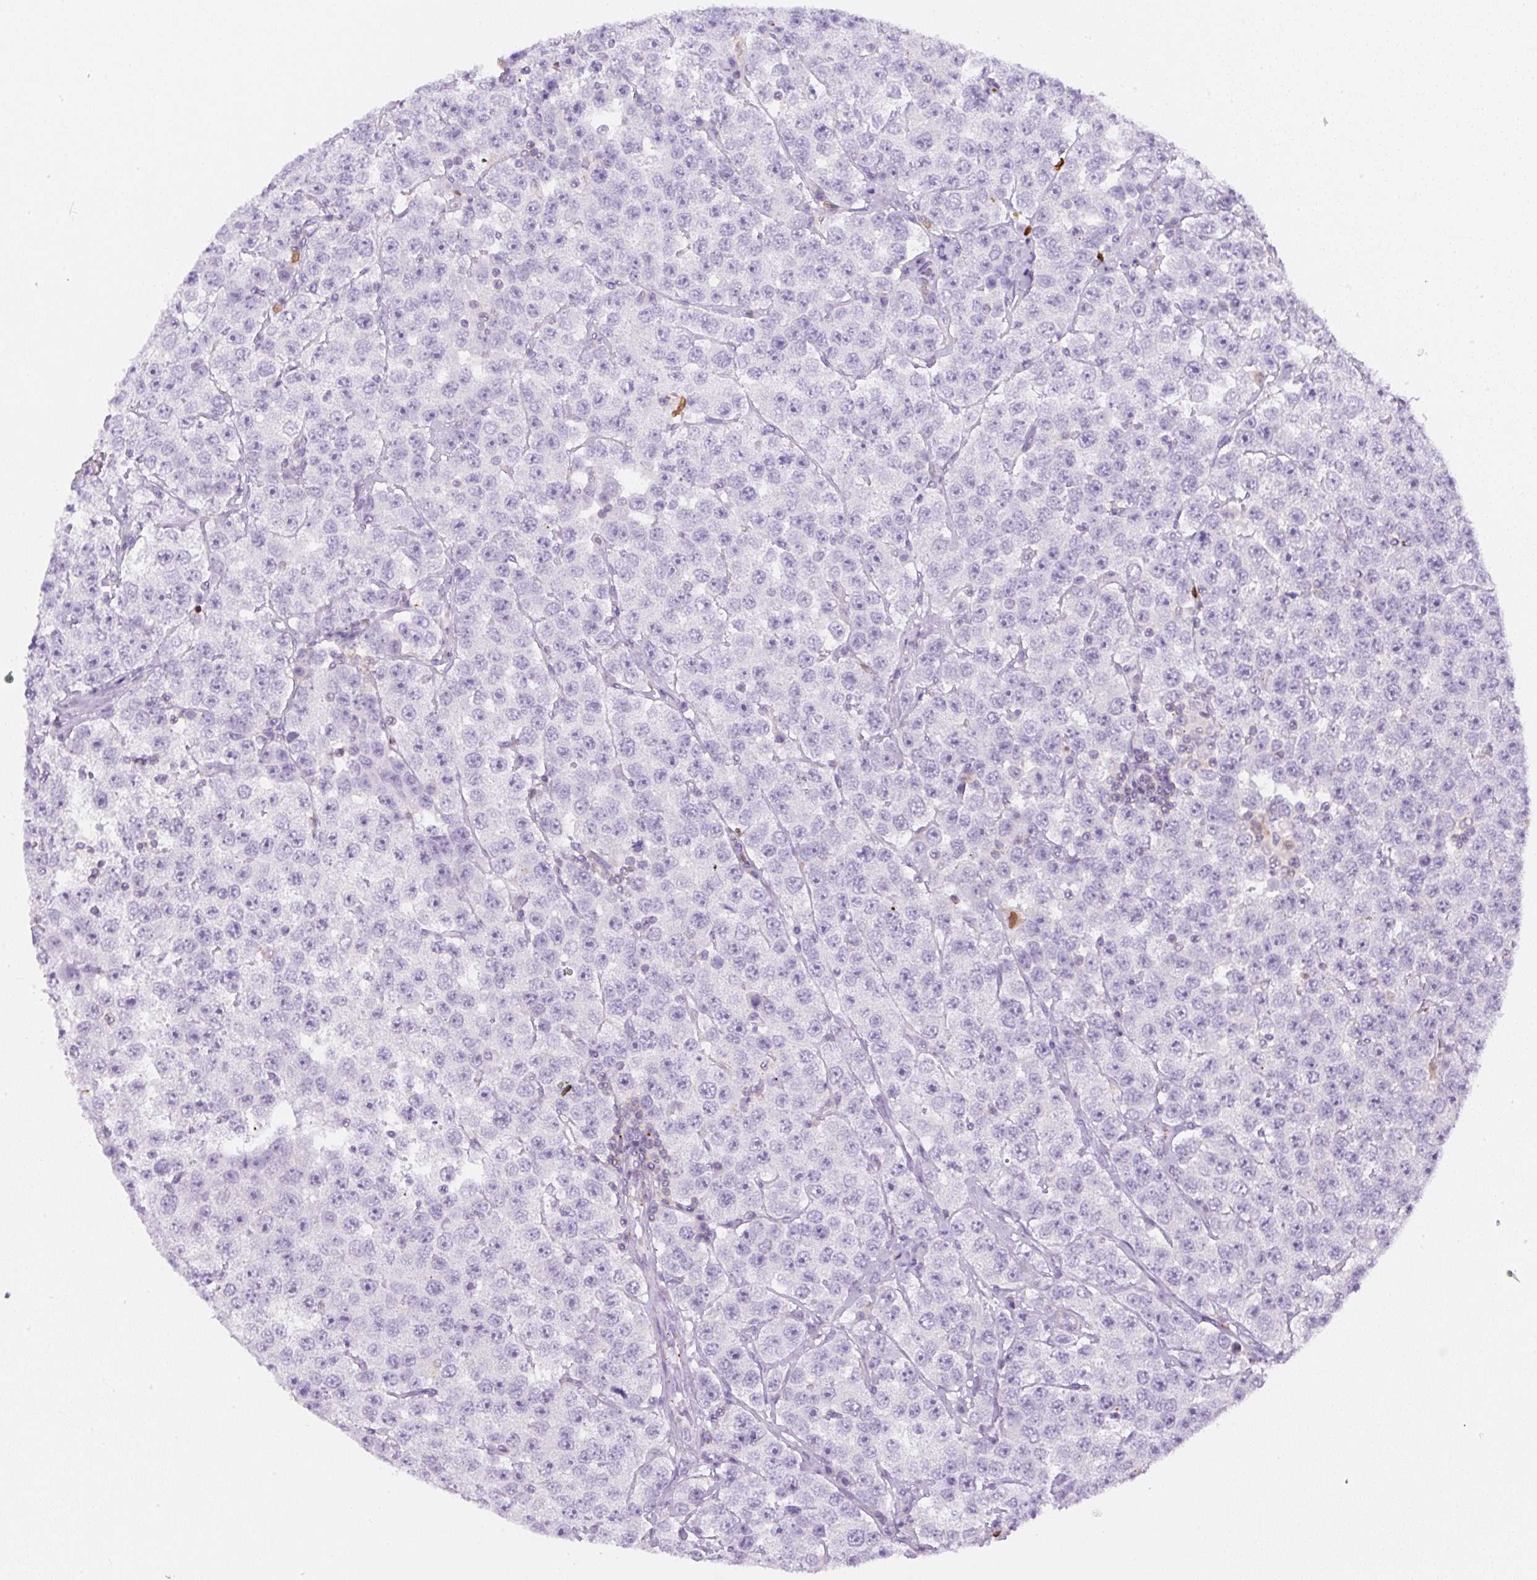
{"staining": {"intensity": "negative", "quantity": "none", "location": "none"}, "tissue": "testis cancer", "cell_type": "Tumor cells", "image_type": "cancer", "snomed": [{"axis": "morphology", "description": "Seminoma, NOS"}, {"axis": "topography", "description": "Testis"}], "caption": "Photomicrograph shows no significant protein expression in tumor cells of testis seminoma.", "gene": "PIP5KL1", "patient": {"sex": "male", "age": 28}}